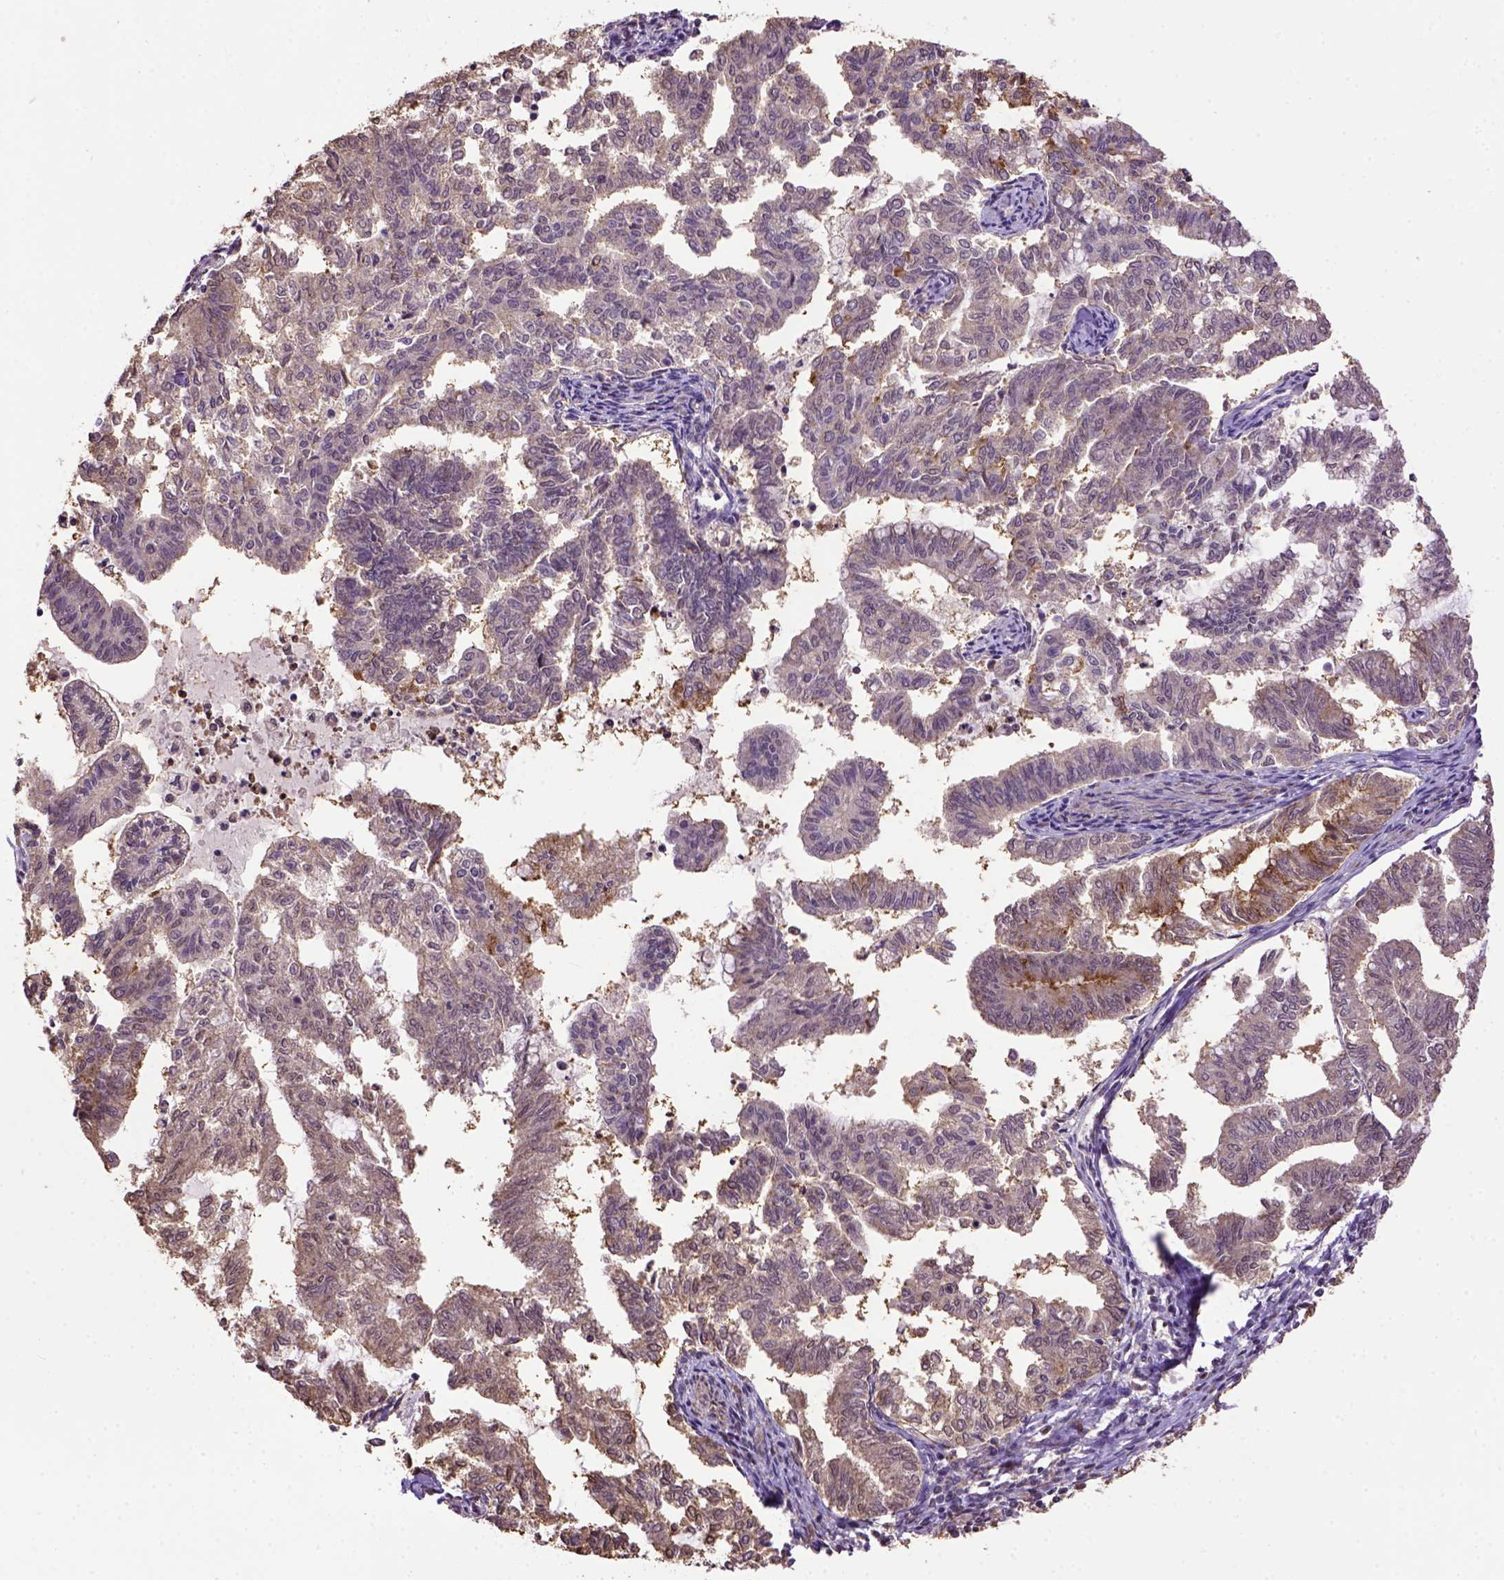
{"staining": {"intensity": "moderate", "quantity": "<25%", "location": "cytoplasmic/membranous"}, "tissue": "endometrial cancer", "cell_type": "Tumor cells", "image_type": "cancer", "snomed": [{"axis": "morphology", "description": "Adenocarcinoma, NOS"}, {"axis": "topography", "description": "Endometrium"}], "caption": "Human endometrial adenocarcinoma stained for a protein (brown) exhibits moderate cytoplasmic/membranous positive staining in about <25% of tumor cells.", "gene": "WDR17", "patient": {"sex": "female", "age": 79}}